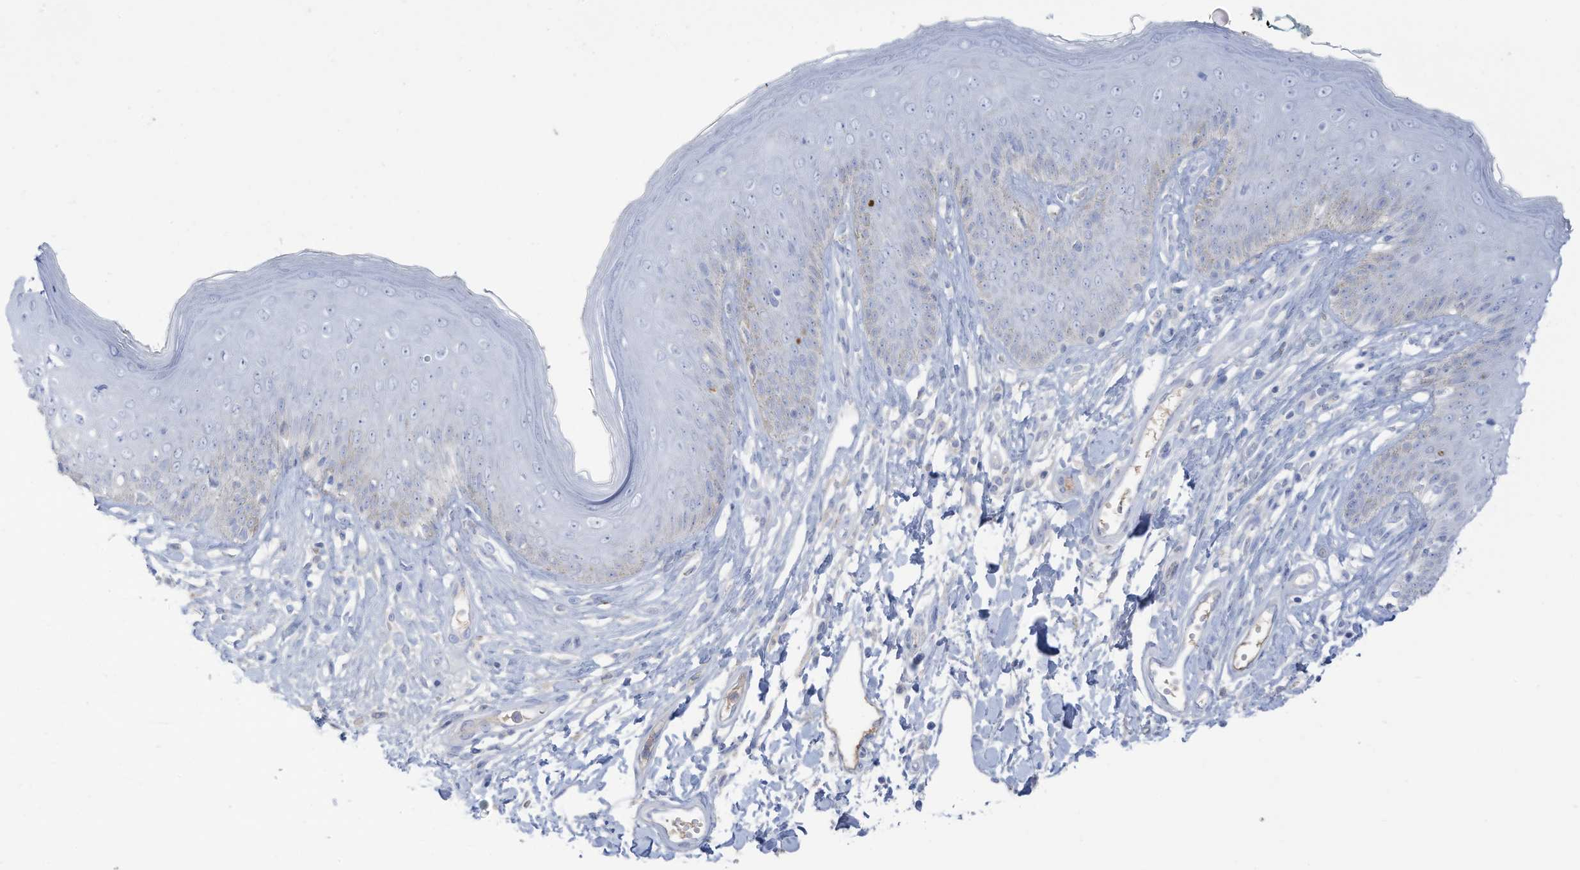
{"staining": {"intensity": "negative", "quantity": "none", "location": "none"}, "tissue": "skin", "cell_type": "Epidermal cells", "image_type": "normal", "snomed": [{"axis": "morphology", "description": "Normal tissue, NOS"}, {"axis": "morphology", "description": "Squamous cell carcinoma, NOS"}, {"axis": "topography", "description": "Vulva"}], "caption": "This is an immunohistochemistry histopathology image of benign human skin. There is no expression in epidermal cells.", "gene": "HSD17B13", "patient": {"sex": "female", "age": 85}}